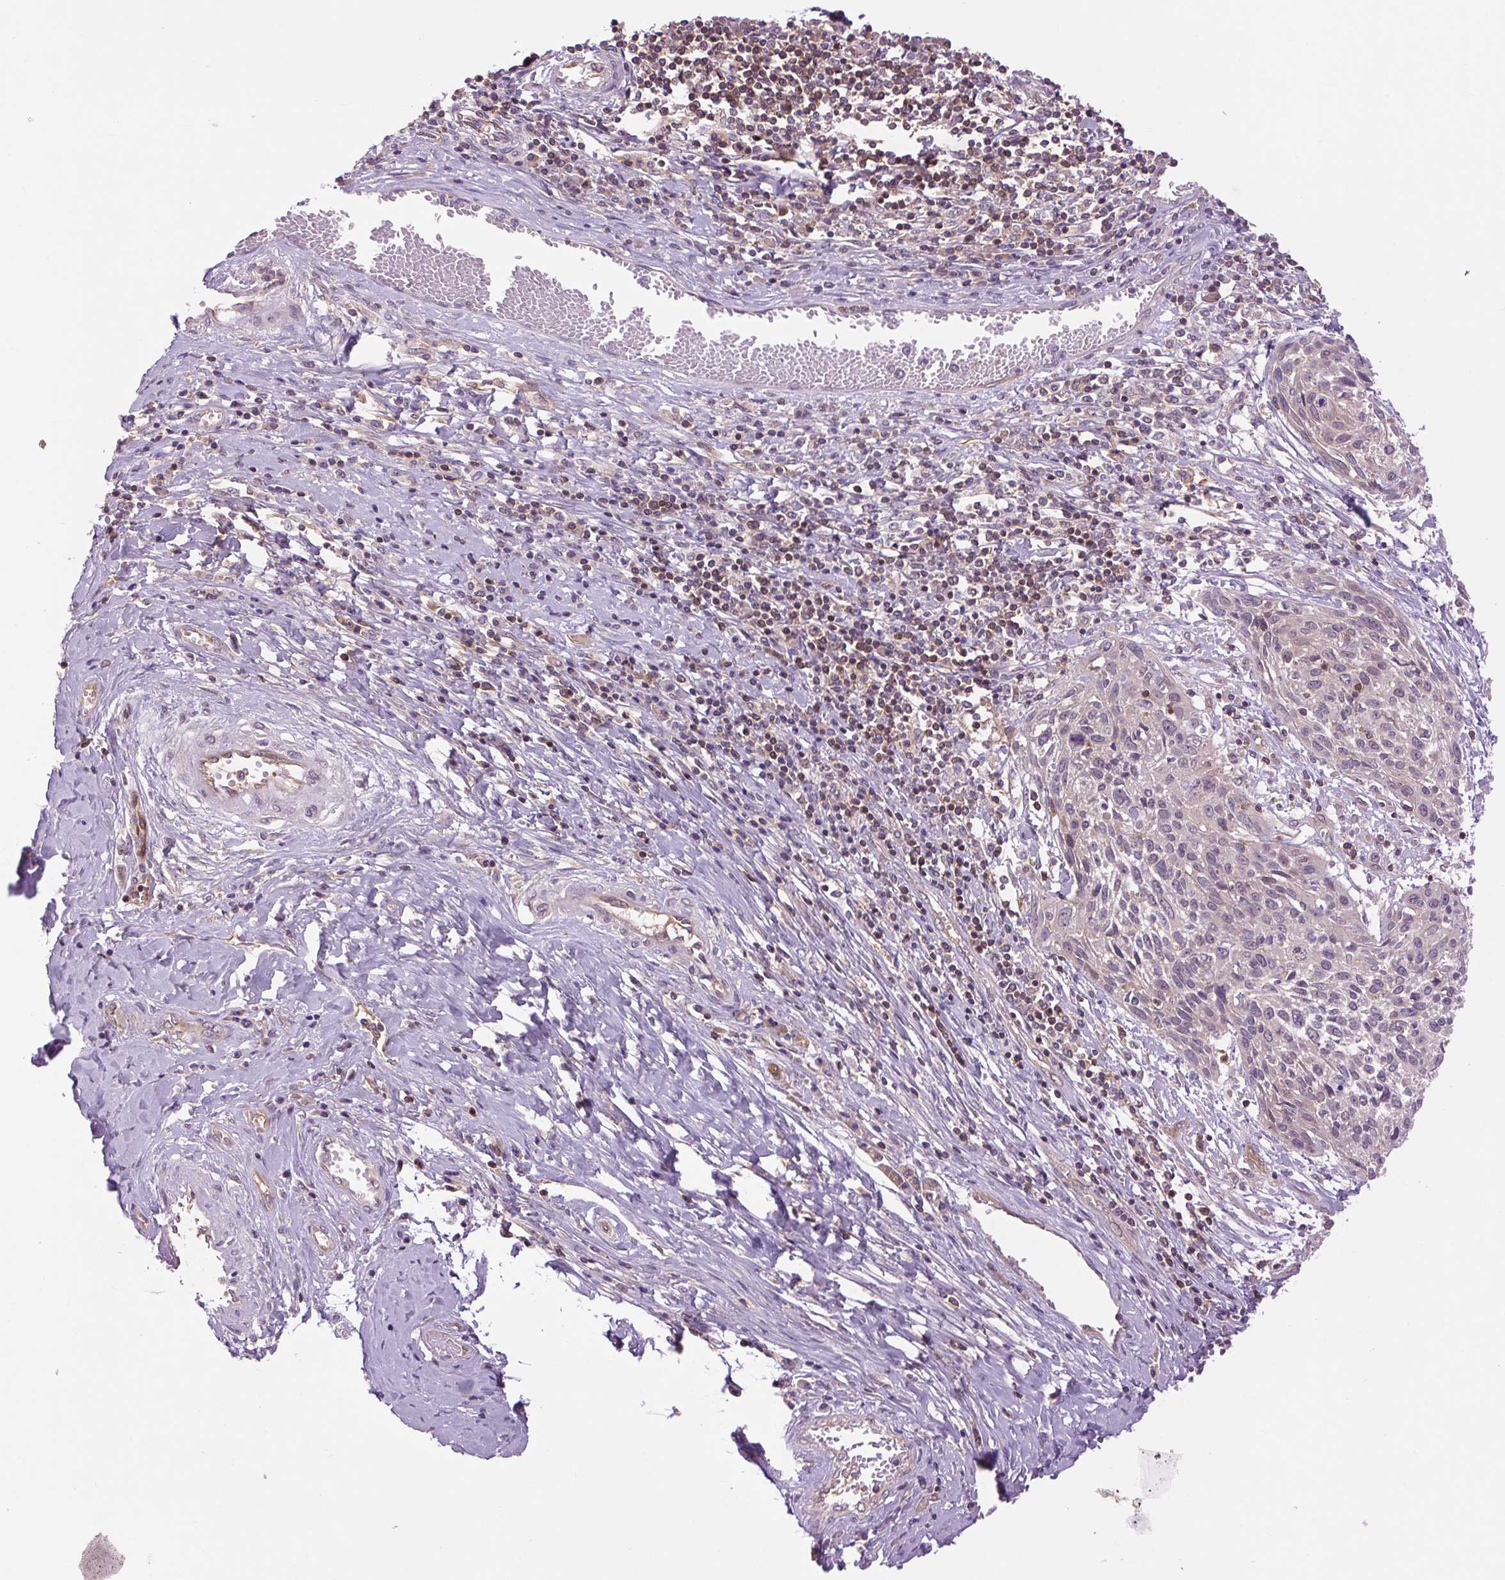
{"staining": {"intensity": "weak", "quantity": "<25%", "location": "cytoplasmic/membranous"}, "tissue": "cervical cancer", "cell_type": "Tumor cells", "image_type": "cancer", "snomed": [{"axis": "morphology", "description": "Squamous cell carcinoma, NOS"}, {"axis": "topography", "description": "Cervix"}], "caption": "Protein analysis of cervical cancer (squamous cell carcinoma) exhibits no significant positivity in tumor cells. (DAB (3,3'-diaminobenzidine) immunohistochemistry visualized using brightfield microscopy, high magnification).", "gene": "PLCG1", "patient": {"sex": "female", "age": 51}}